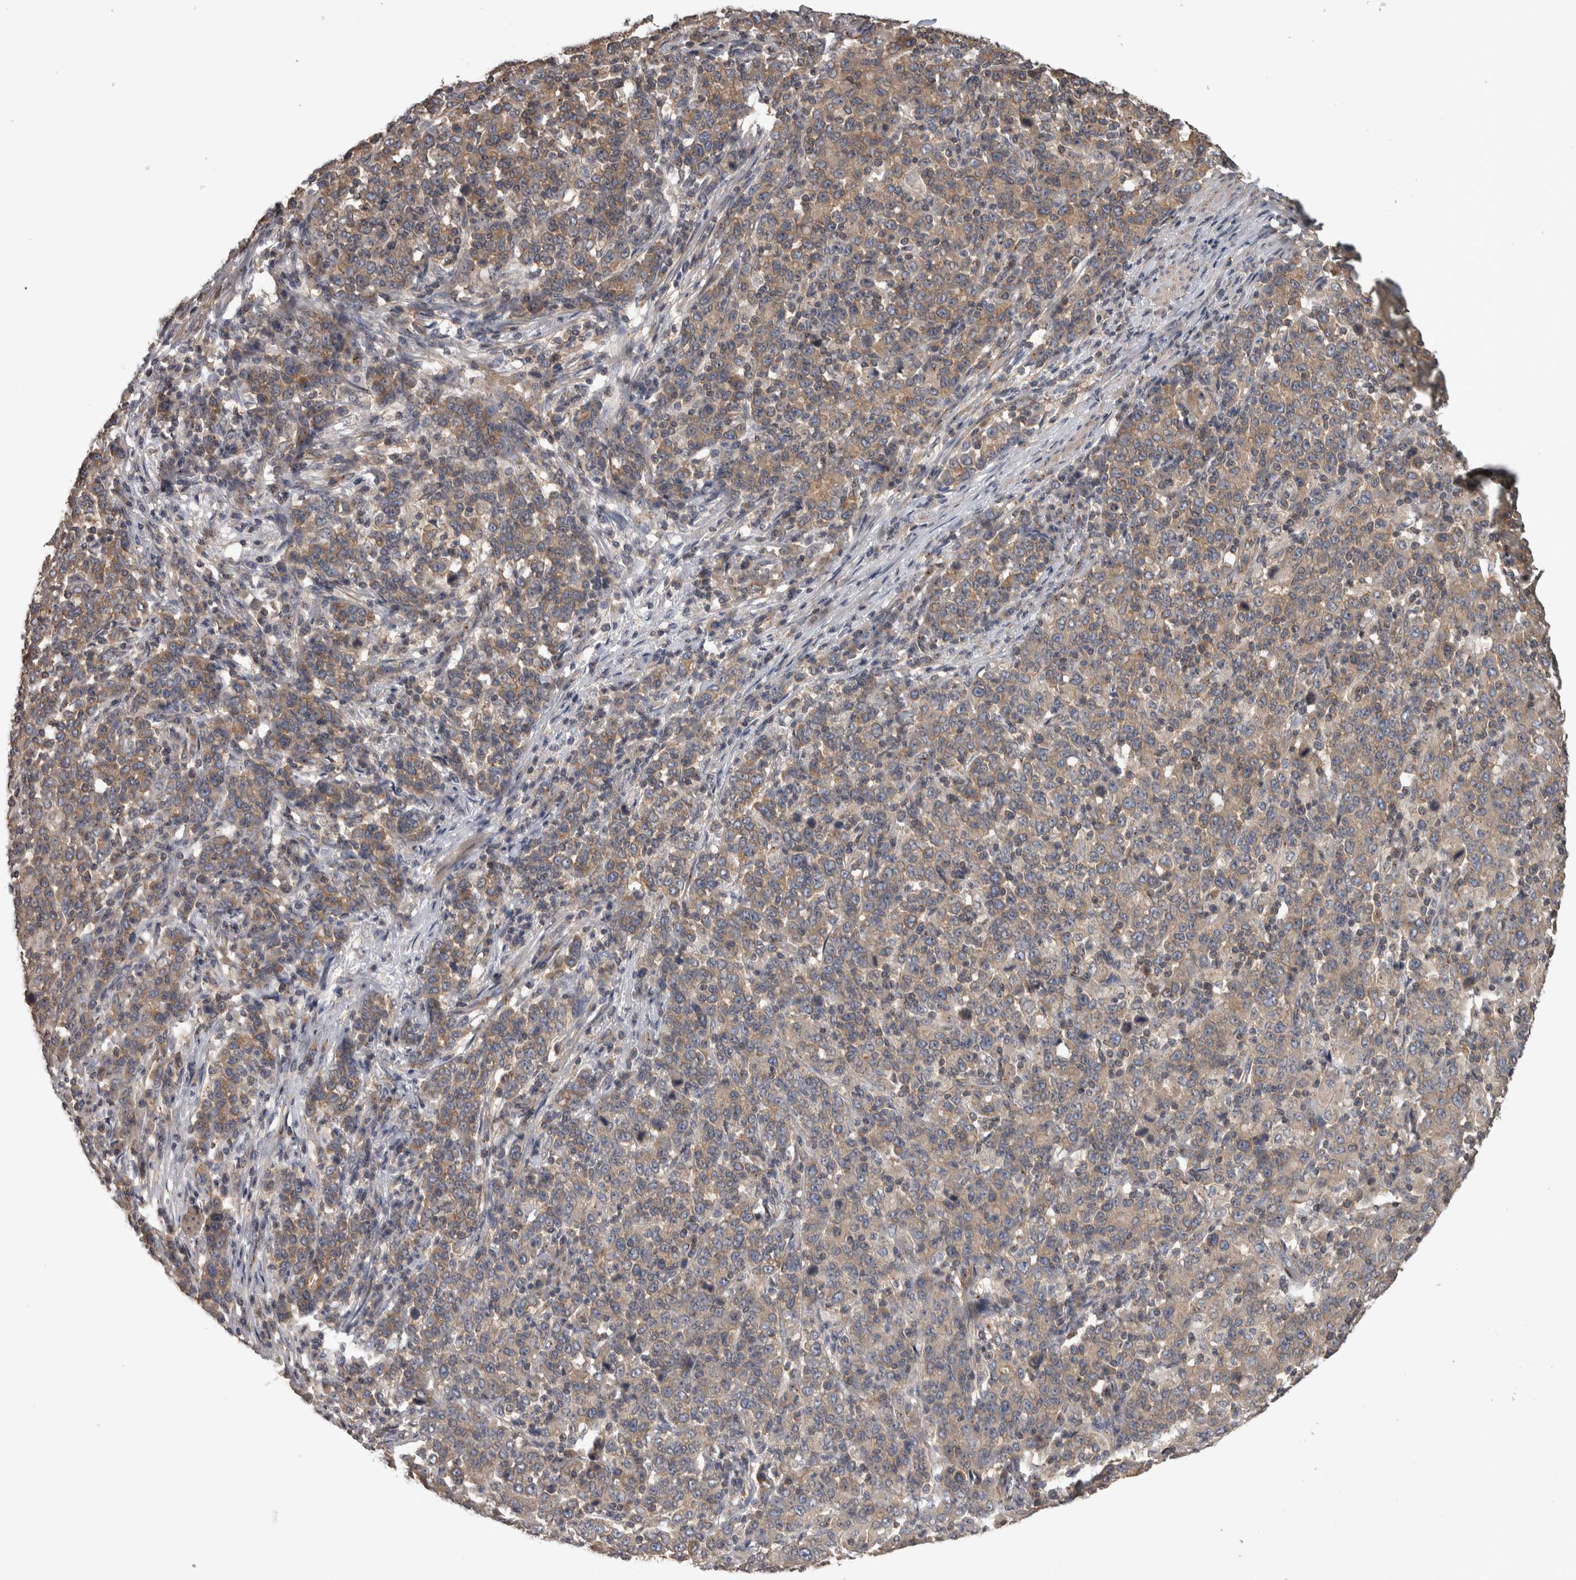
{"staining": {"intensity": "weak", "quantity": "25%-75%", "location": "cytoplasmic/membranous"}, "tissue": "stomach cancer", "cell_type": "Tumor cells", "image_type": "cancer", "snomed": [{"axis": "morphology", "description": "Adenocarcinoma, NOS"}, {"axis": "topography", "description": "Stomach, upper"}], "caption": "High-magnification brightfield microscopy of stomach adenocarcinoma stained with DAB (brown) and counterstained with hematoxylin (blue). tumor cells exhibit weak cytoplasmic/membranous positivity is appreciated in about25%-75% of cells.", "gene": "IFRD1", "patient": {"sex": "male", "age": 69}}